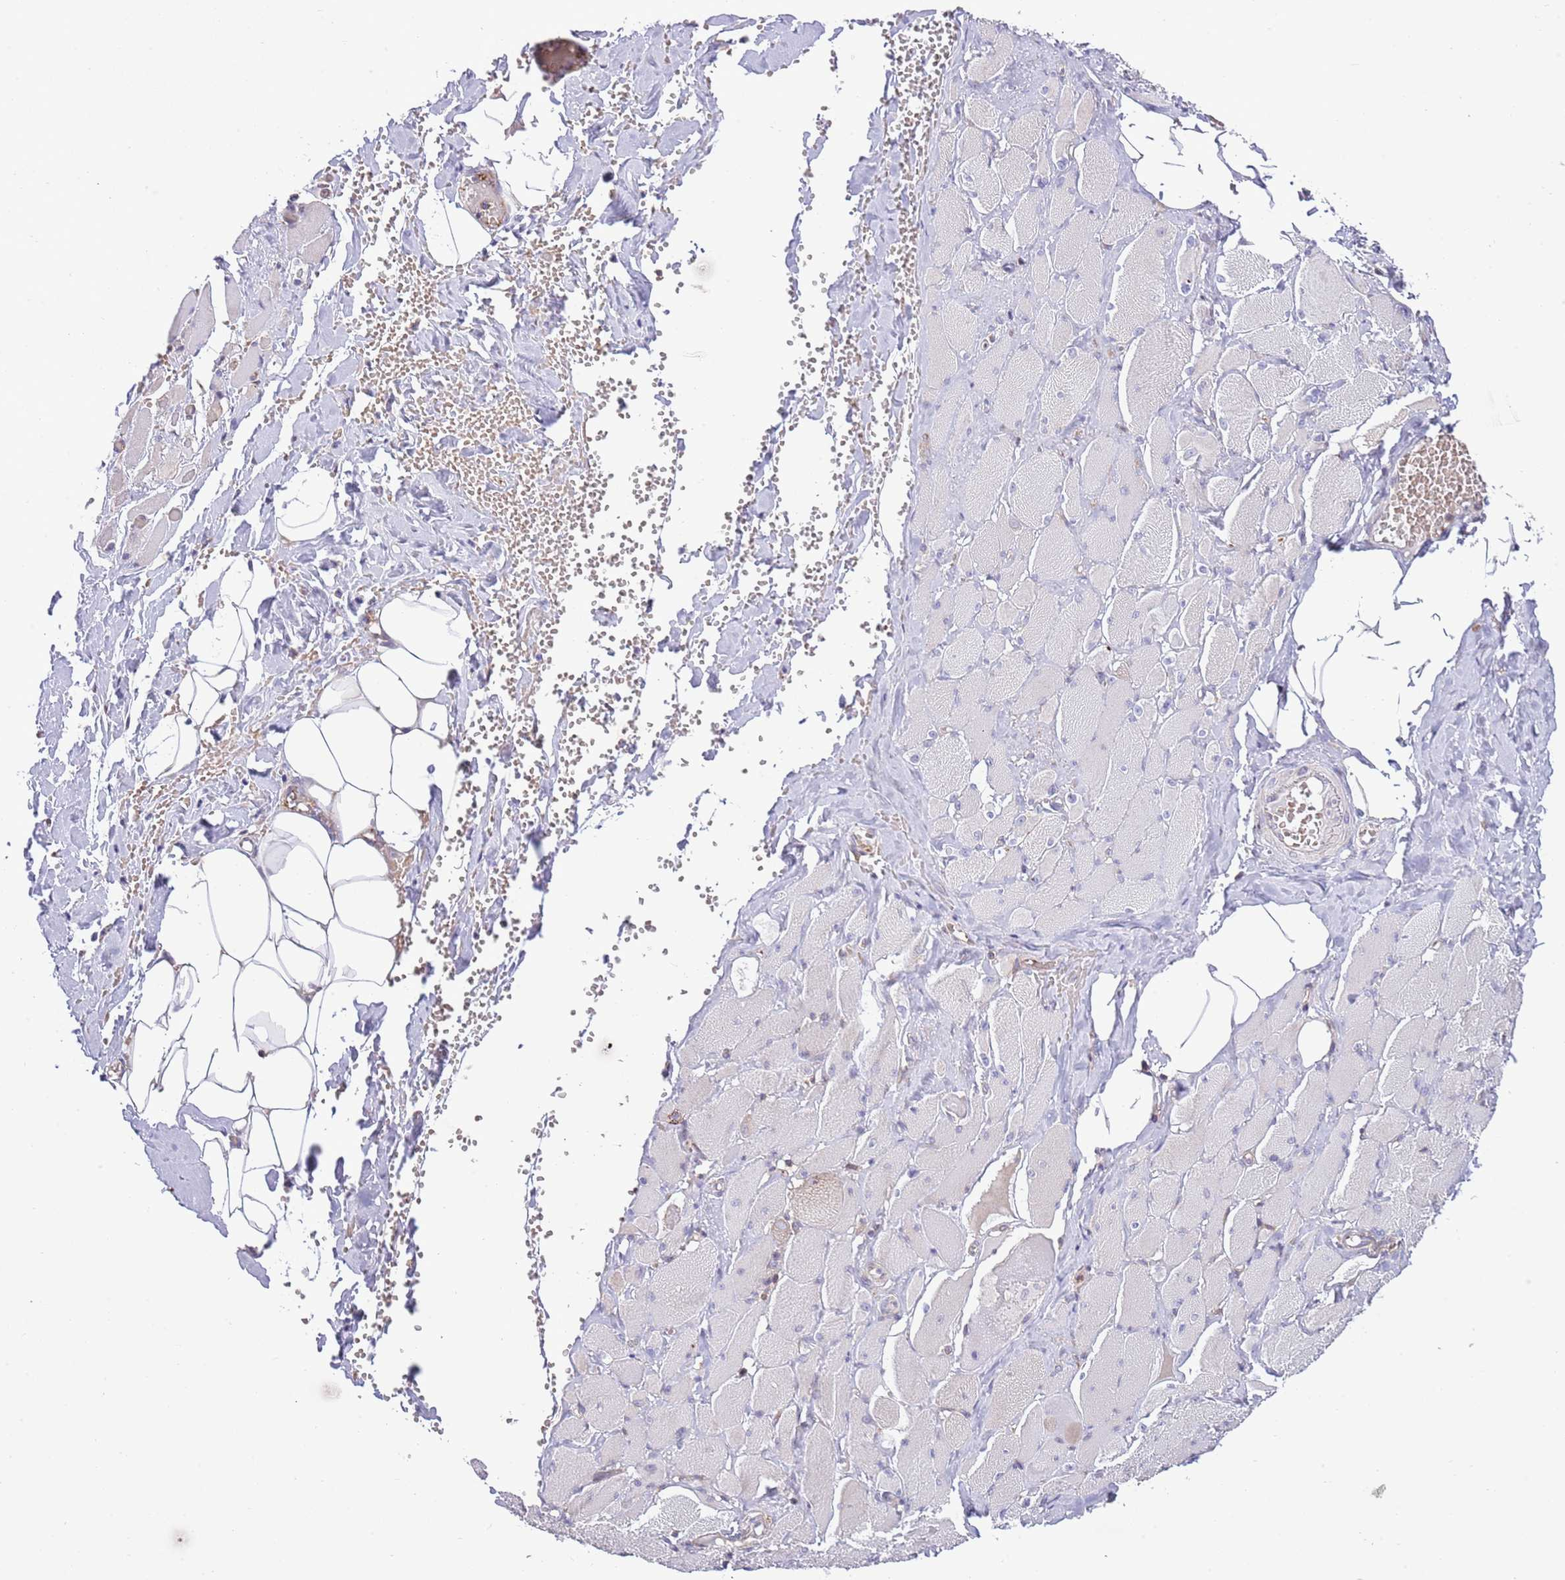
{"staining": {"intensity": "negative", "quantity": "none", "location": "none"}, "tissue": "skeletal muscle", "cell_type": "Myocytes", "image_type": "normal", "snomed": [{"axis": "morphology", "description": "Normal tissue, NOS"}, {"axis": "morphology", "description": "Basal cell carcinoma"}, {"axis": "topography", "description": "Skeletal muscle"}], "caption": "High magnification brightfield microscopy of unremarkable skeletal muscle stained with DAB (brown) and counterstained with hematoxylin (blue): myocytes show no significant staining. (DAB (3,3'-diaminobenzidine) immunohistochemistry, high magnification).", "gene": "DAND5", "patient": {"sex": "female", "age": 64}}